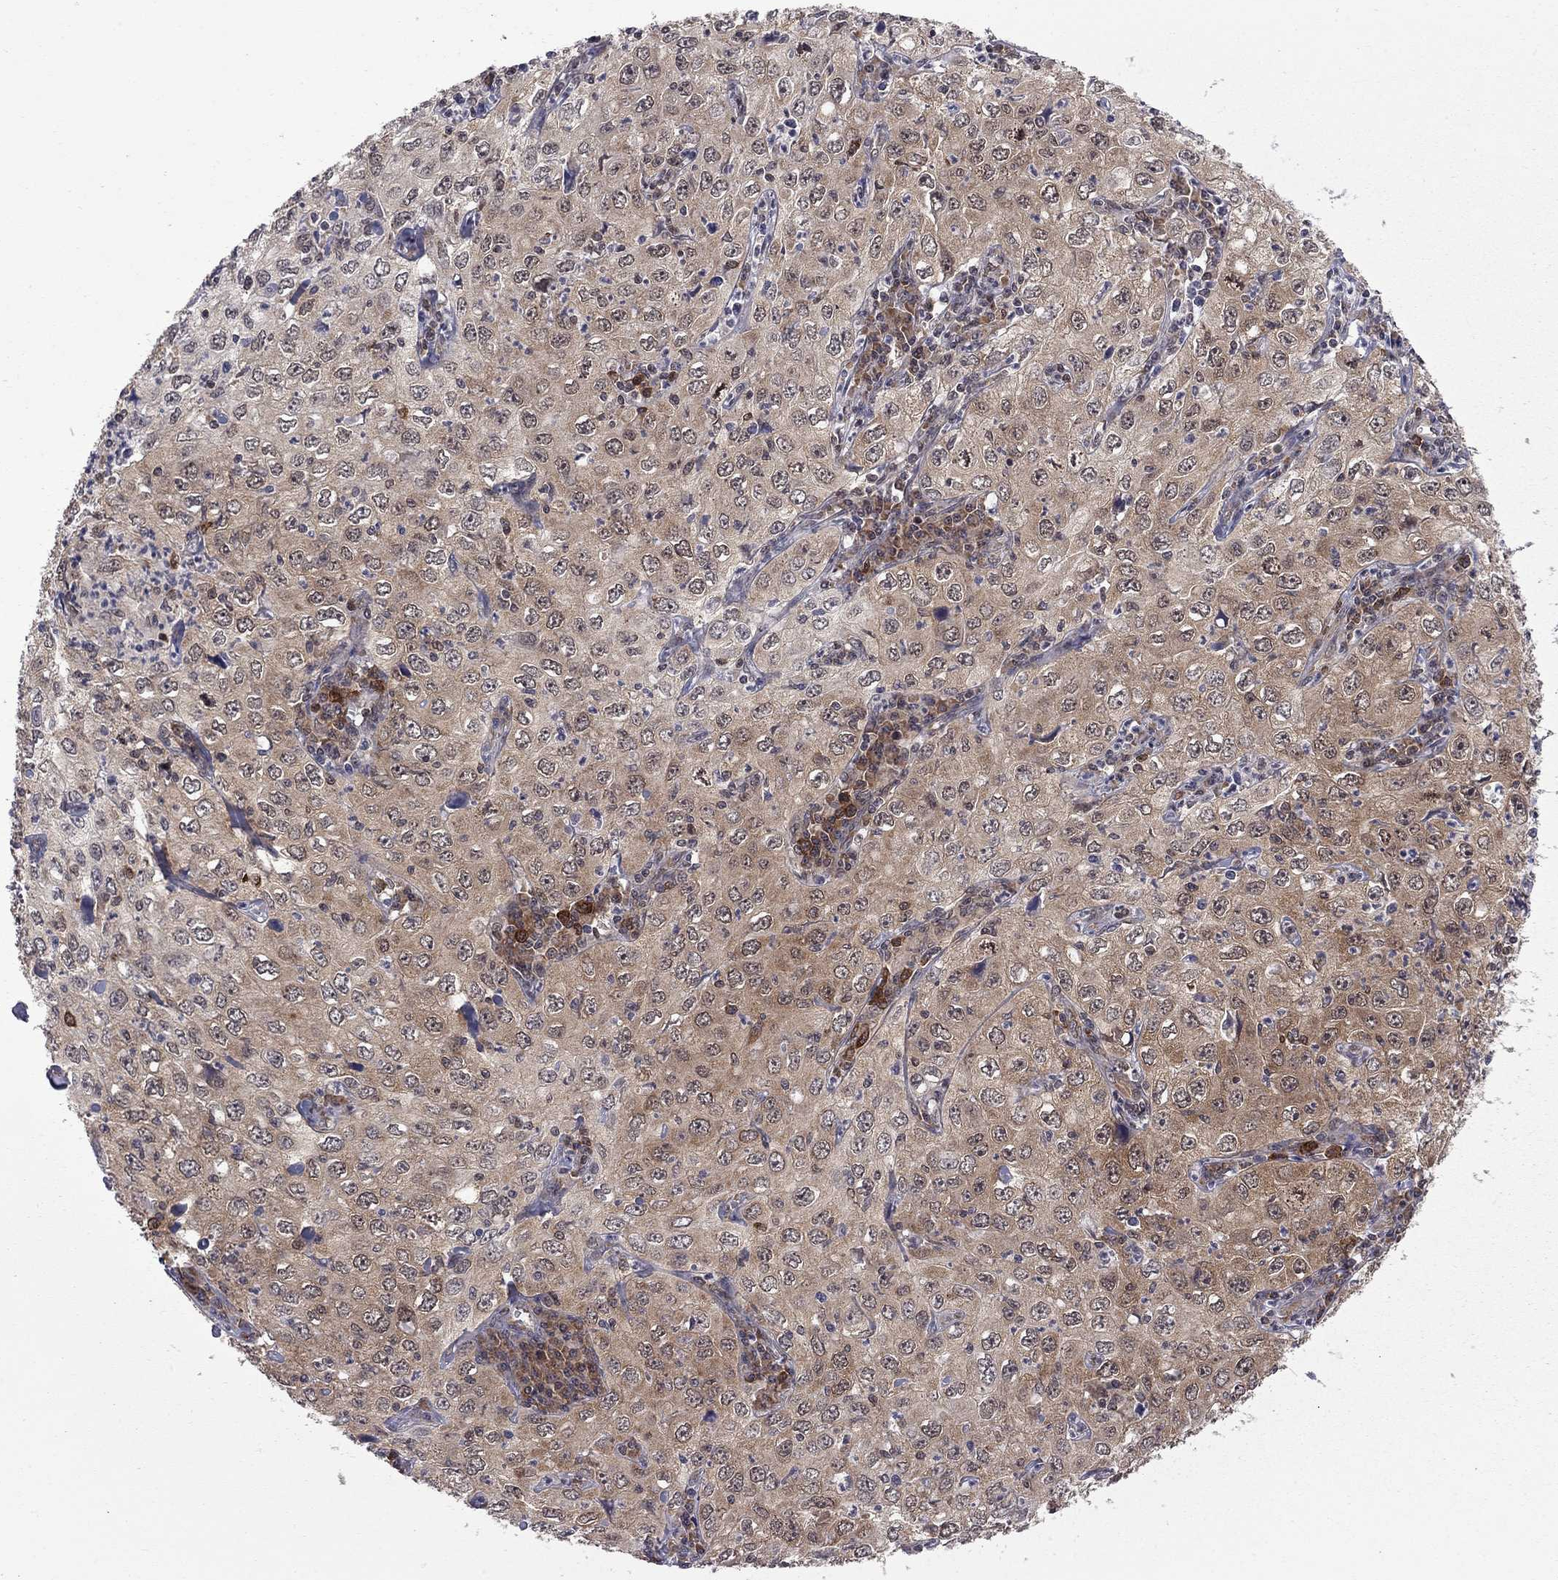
{"staining": {"intensity": "moderate", "quantity": "25%-75%", "location": "cytoplasmic/membranous"}, "tissue": "cervical cancer", "cell_type": "Tumor cells", "image_type": "cancer", "snomed": [{"axis": "morphology", "description": "Squamous cell carcinoma, NOS"}, {"axis": "topography", "description": "Cervix"}], "caption": "Brown immunohistochemical staining in human cervical cancer (squamous cell carcinoma) reveals moderate cytoplasmic/membranous positivity in approximately 25%-75% of tumor cells. (brown staining indicates protein expression, while blue staining denotes nuclei).", "gene": "NAA50", "patient": {"sex": "female", "age": 24}}